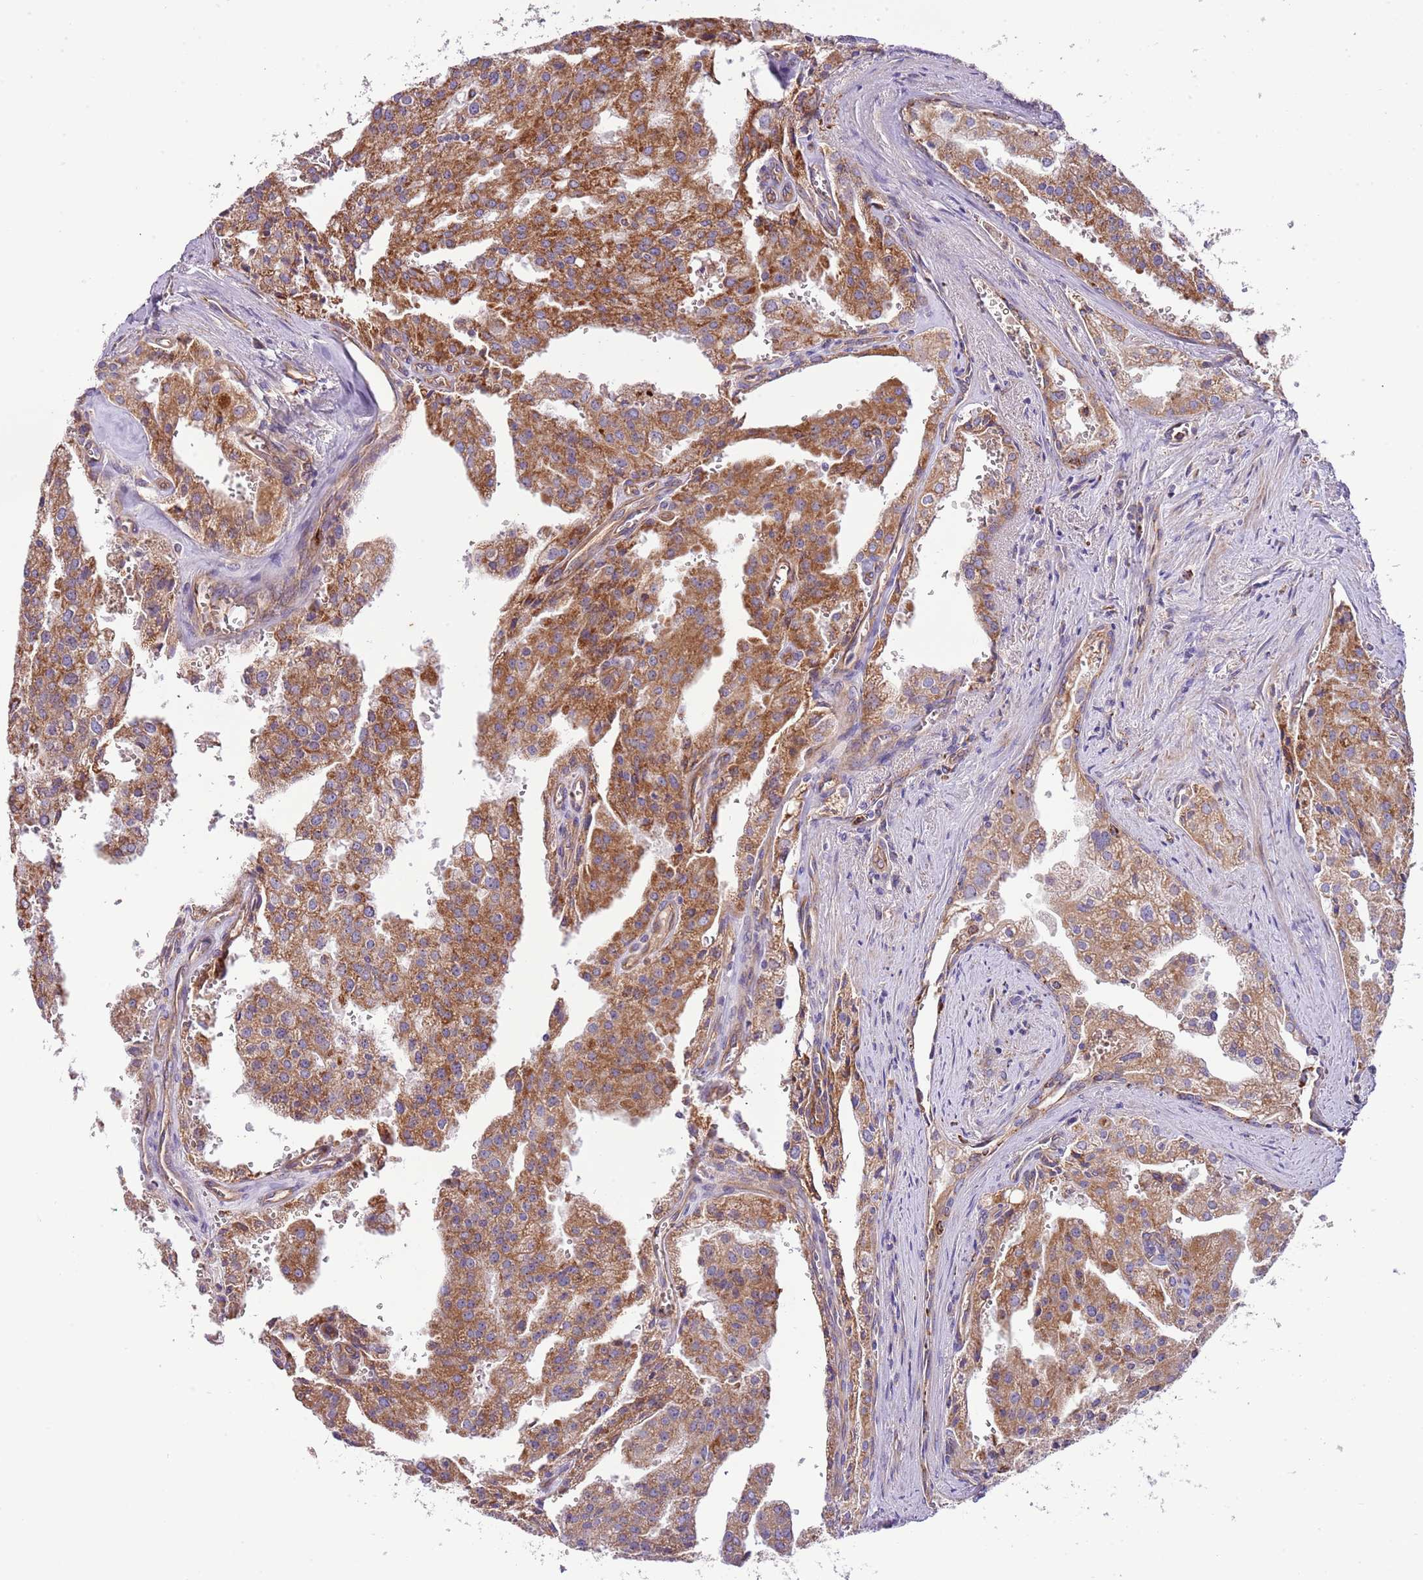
{"staining": {"intensity": "strong", "quantity": ">75%", "location": "cytoplasmic/membranous"}, "tissue": "prostate cancer", "cell_type": "Tumor cells", "image_type": "cancer", "snomed": [{"axis": "morphology", "description": "Adenocarcinoma, High grade"}, {"axis": "topography", "description": "Prostate"}], "caption": "Prostate high-grade adenocarcinoma stained for a protein exhibits strong cytoplasmic/membranous positivity in tumor cells. (Stains: DAB in brown, nuclei in blue, Microscopy: brightfield microscopy at high magnification).", "gene": "DOCK6", "patient": {"sex": "male", "age": 68}}